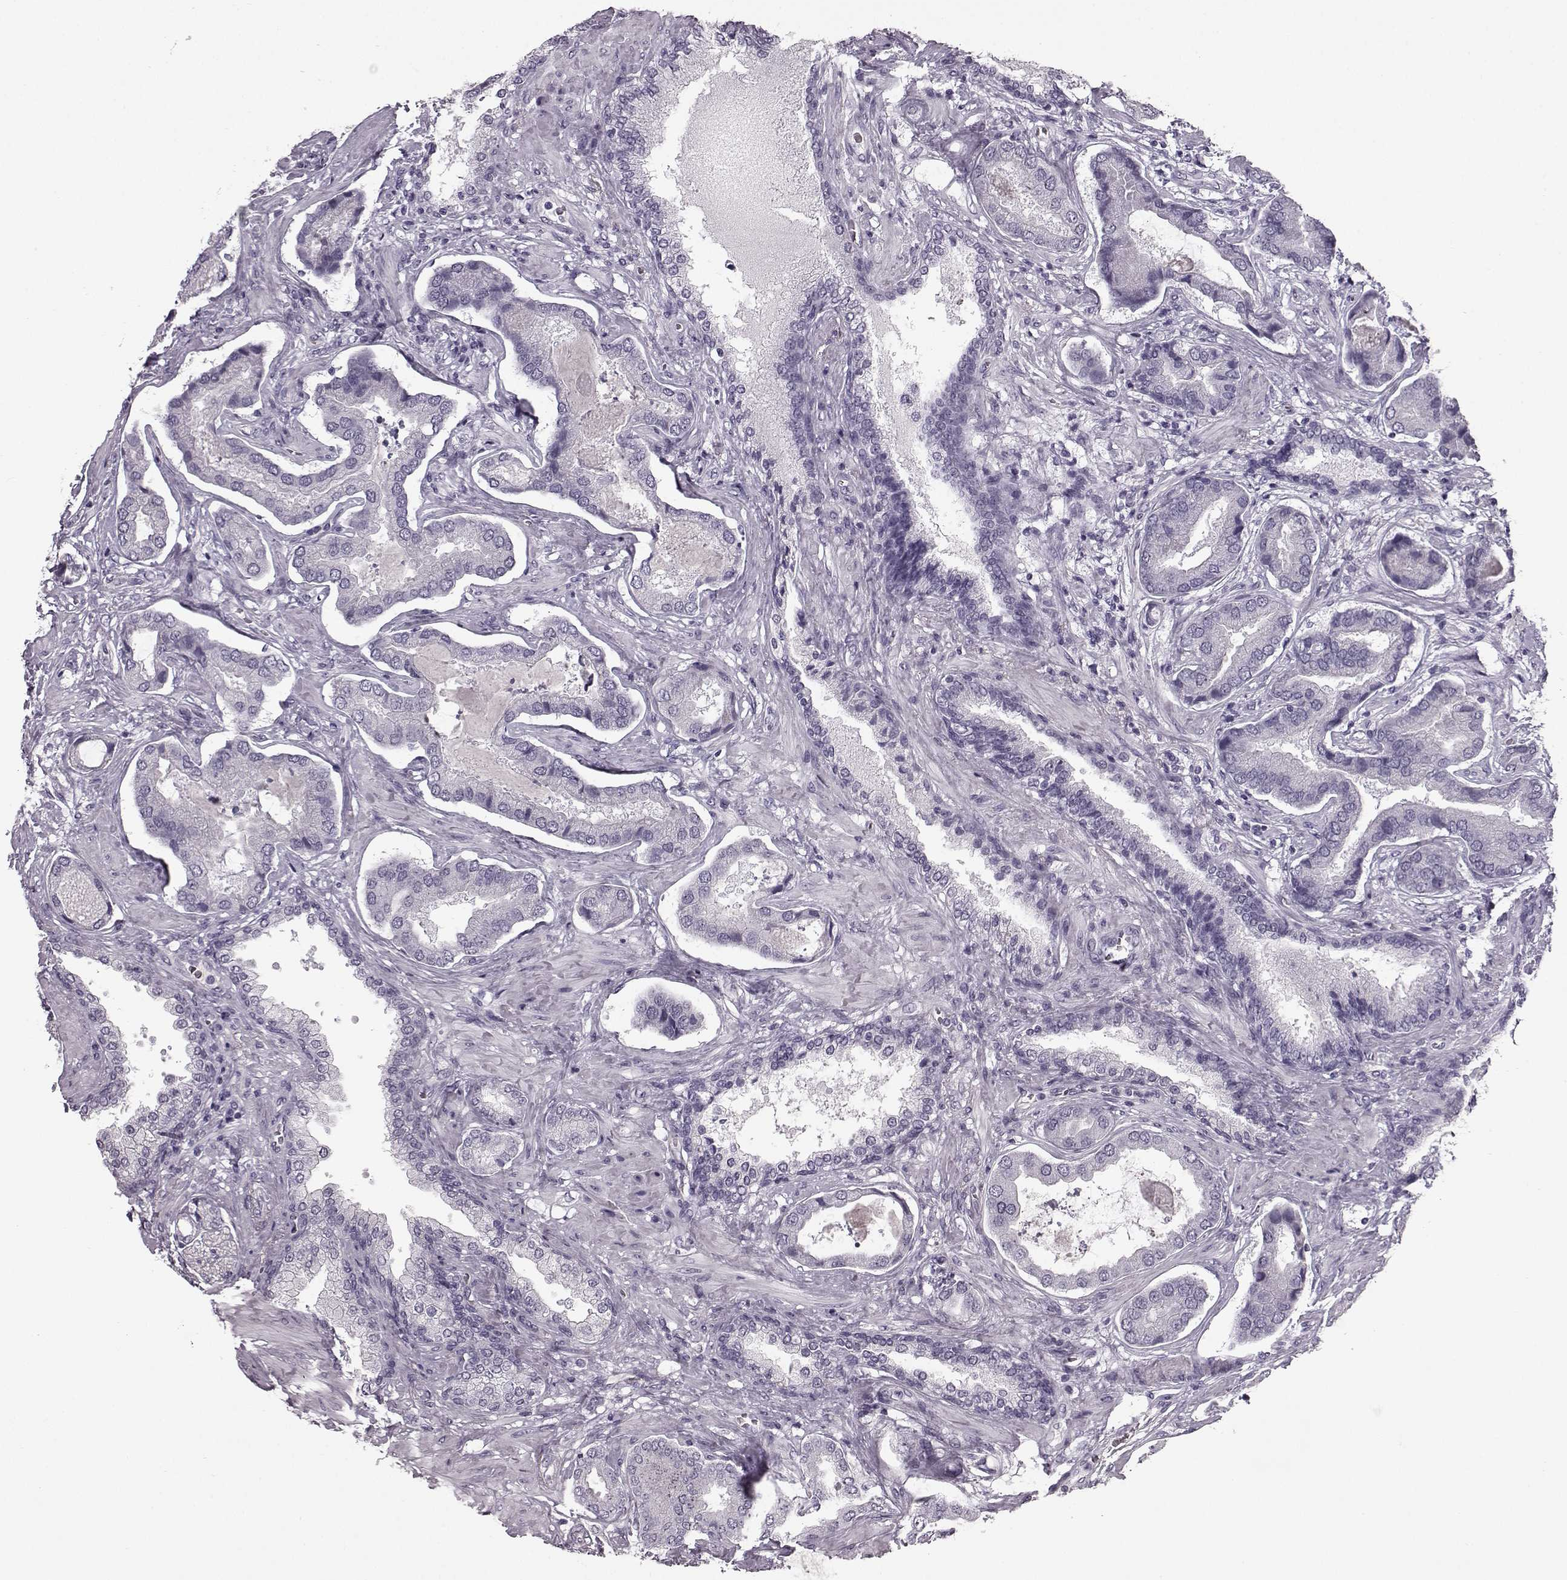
{"staining": {"intensity": "negative", "quantity": "none", "location": "none"}, "tissue": "prostate cancer", "cell_type": "Tumor cells", "image_type": "cancer", "snomed": [{"axis": "morphology", "description": "Adenocarcinoma, NOS"}, {"axis": "topography", "description": "Prostate"}], "caption": "DAB immunohistochemical staining of adenocarcinoma (prostate) exhibits no significant positivity in tumor cells.", "gene": "PRPH2", "patient": {"sex": "male", "age": 64}}